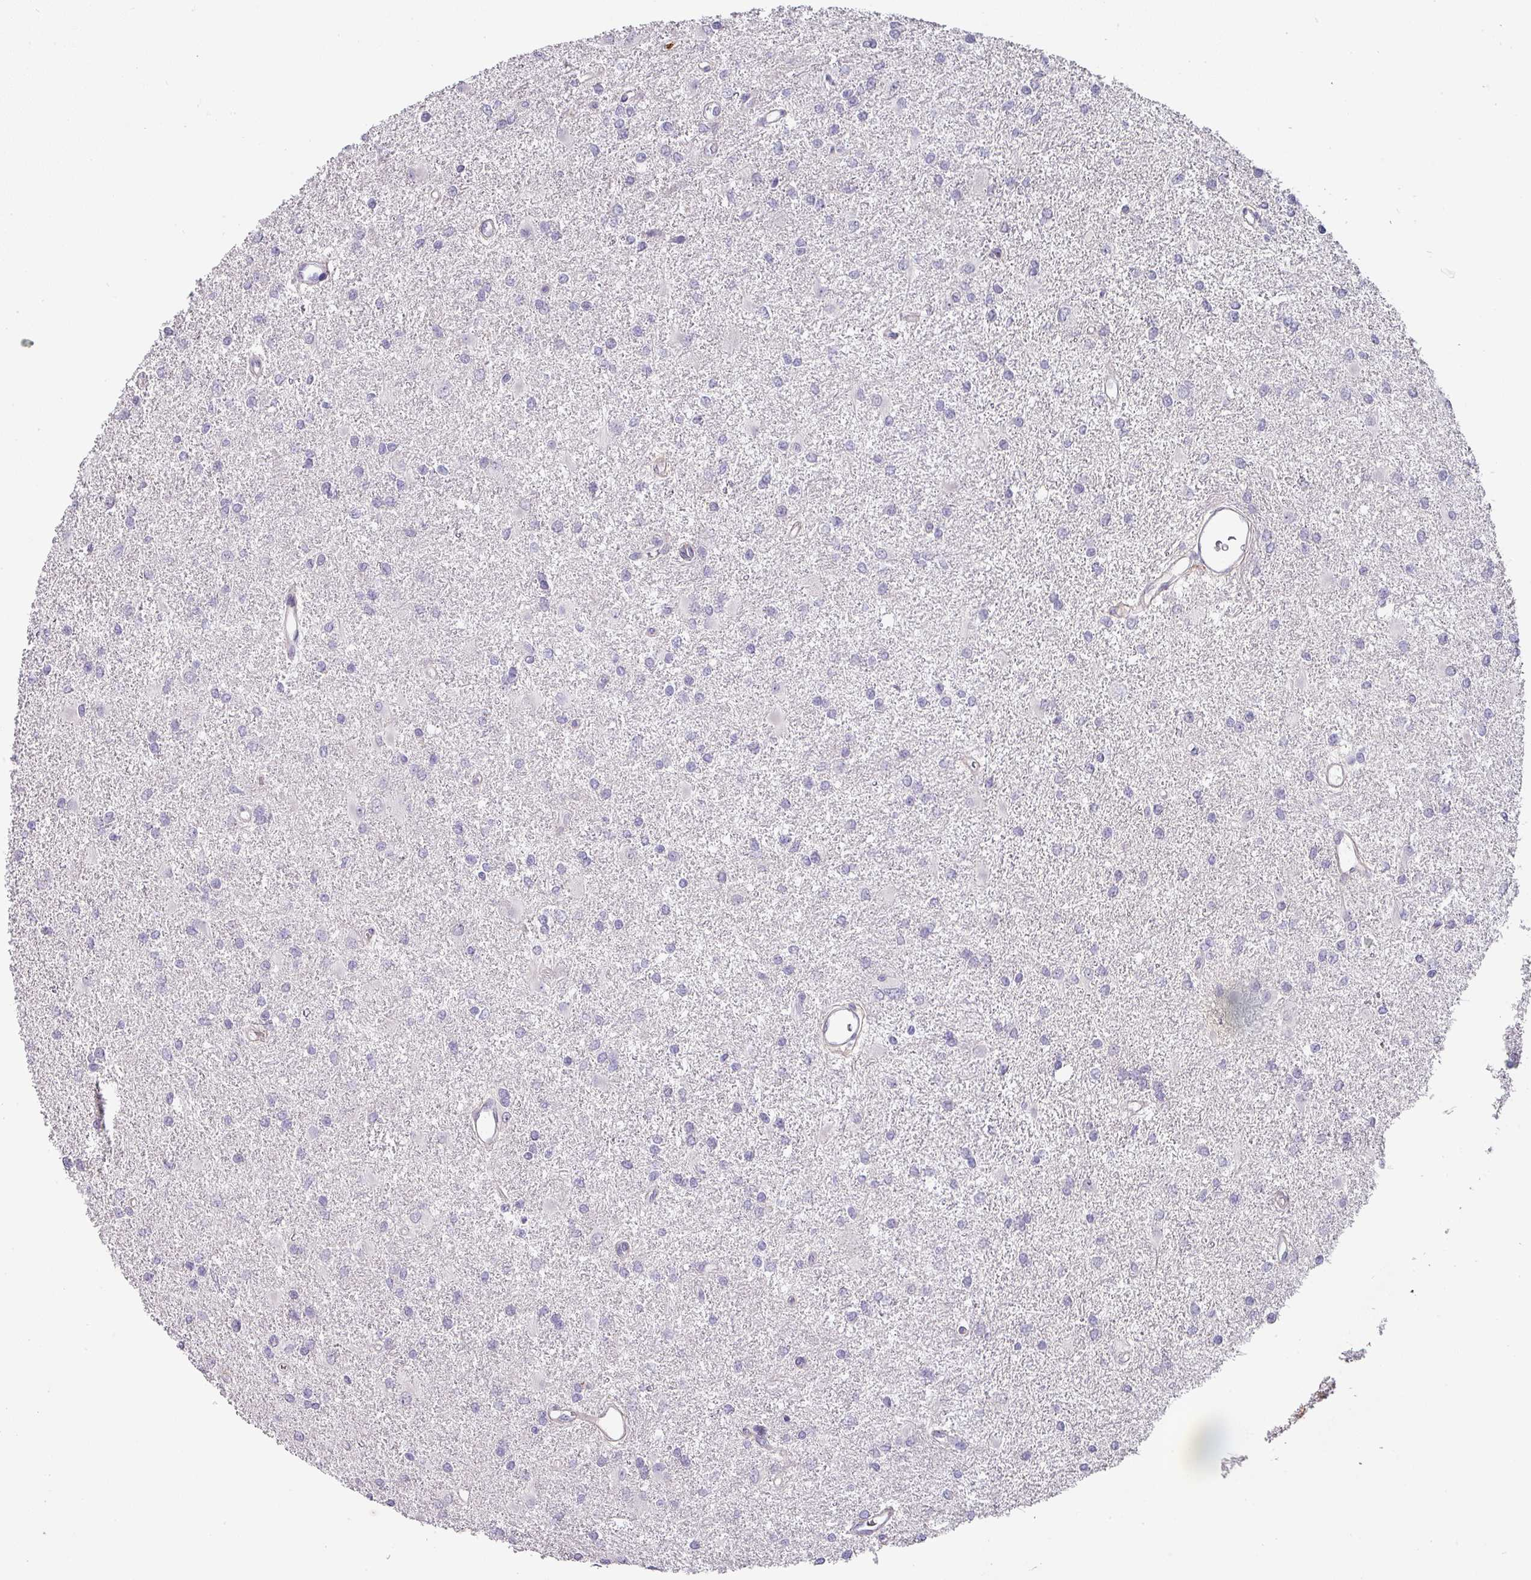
{"staining": {"intensity": "negative", "quantity": "none", "location": "none"}, "tissue": "glioma", "cell_type": "Tumor cells", "image_type": "cancer", "snomed": [{"axis": "morphology", "description": "Glioma, malignant, High grade"}, {"axis": "topography", "description": "Brain"}], "caption": "Tumor cells are negative for brown protein staining in glioma.", "gene": "BTLA", "patient": {"sex": "female", "age": 50}}